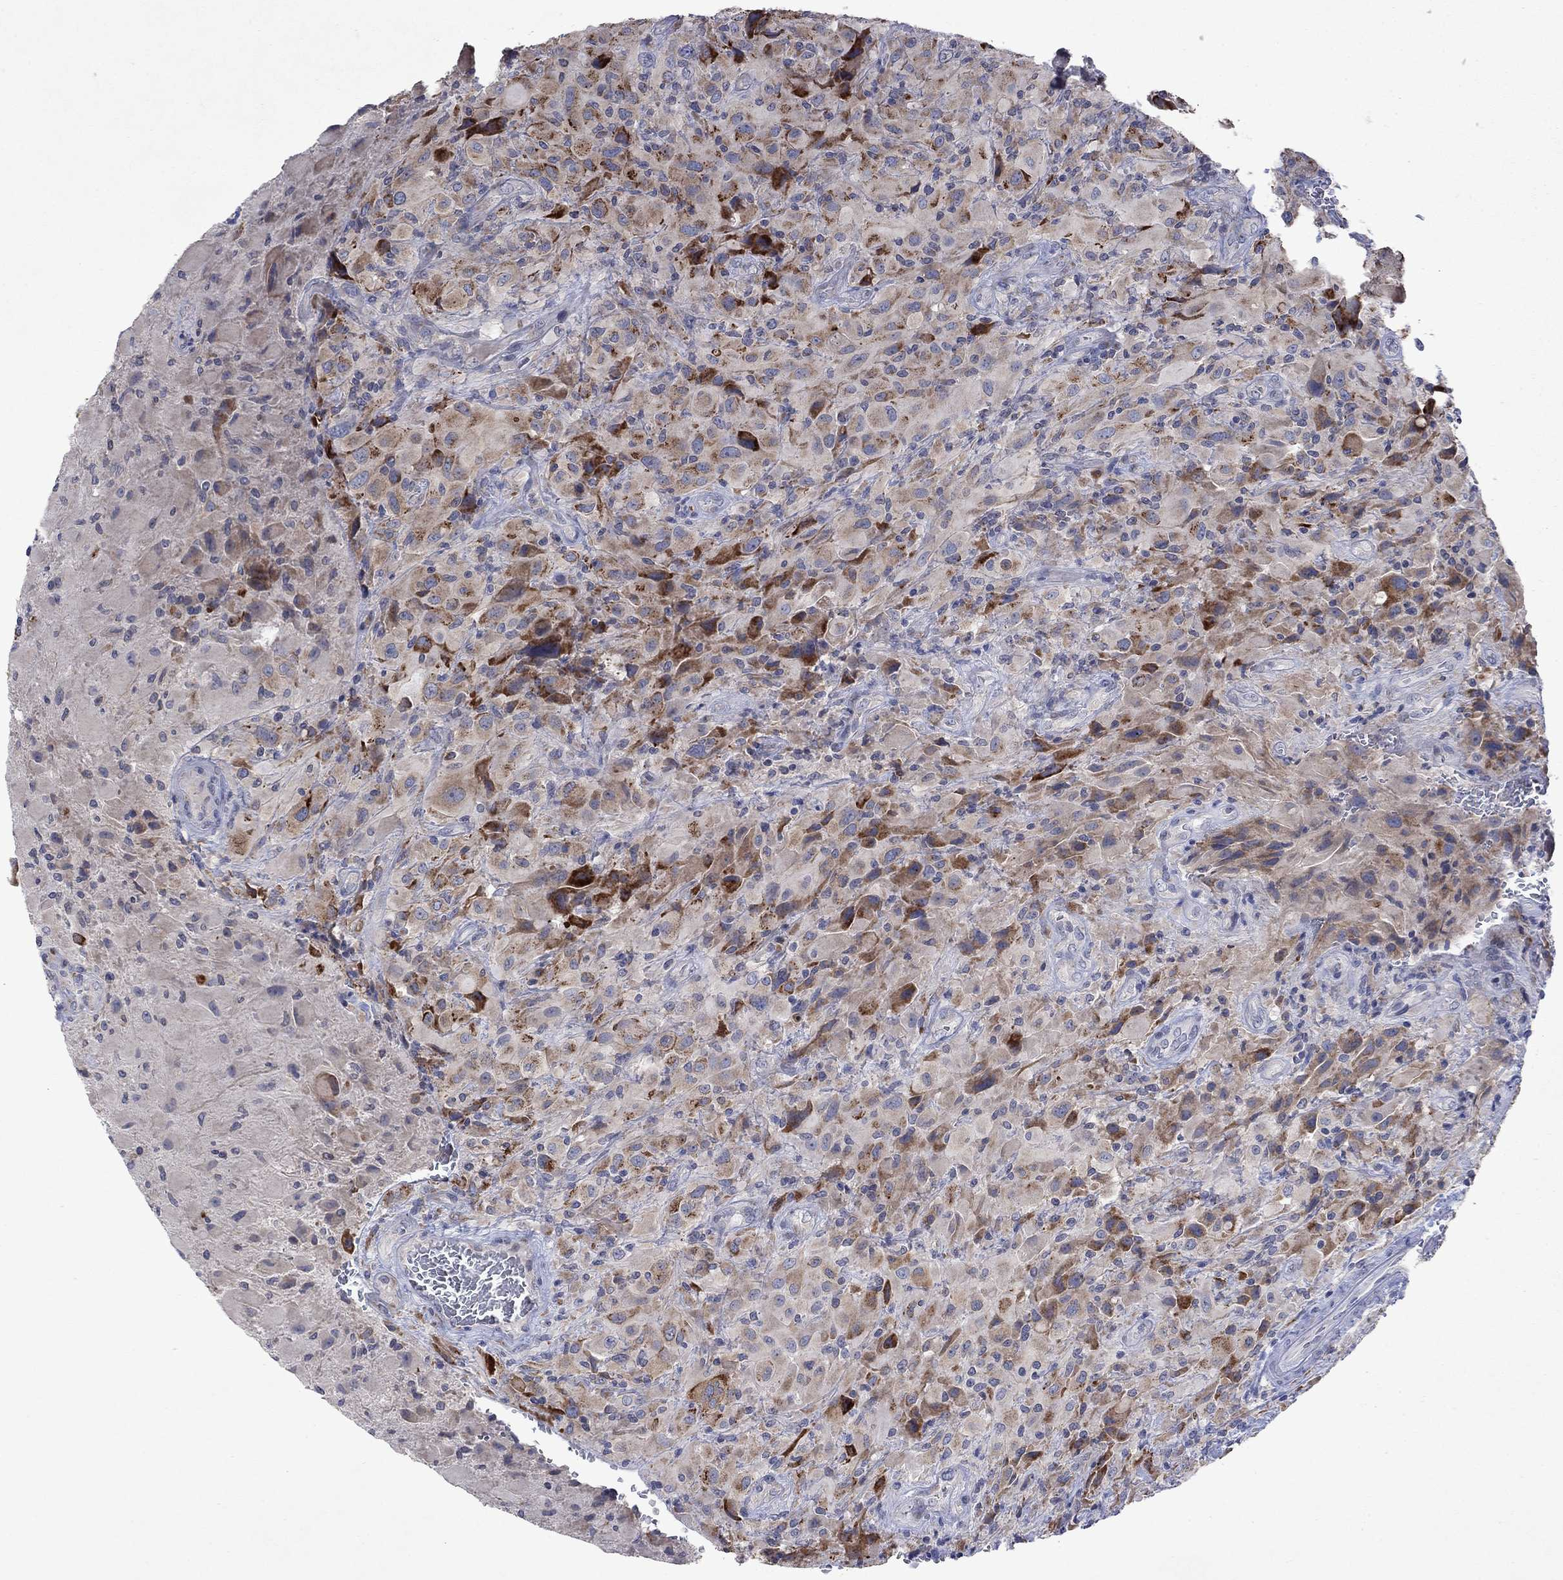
{"staining": {"intensity": "moderate", "quantity": "<25%", "location": "cytoplasmic/membranous"}, "tissue": "glioma", "cell_type": "Tumor cells", "image_type": "cancer", "snomed": [{"axis": "morphology", "description": "Glioma, malignant, High grade"}, {"axis": "topography", "description": "Cerebral cortex"}], "caption": "Immunohistochemistry (IHC) micrograph of neoplastic tissue: human glioma stained using IHC shows low levels of moderate protein expression localized specifically in the cytoplasmic/membranous of tumor cells, appearing as a cytoplasmic/membranous brown color.", "gene": "TMEM97", "patient": {"sex": "male", "age": 35}}